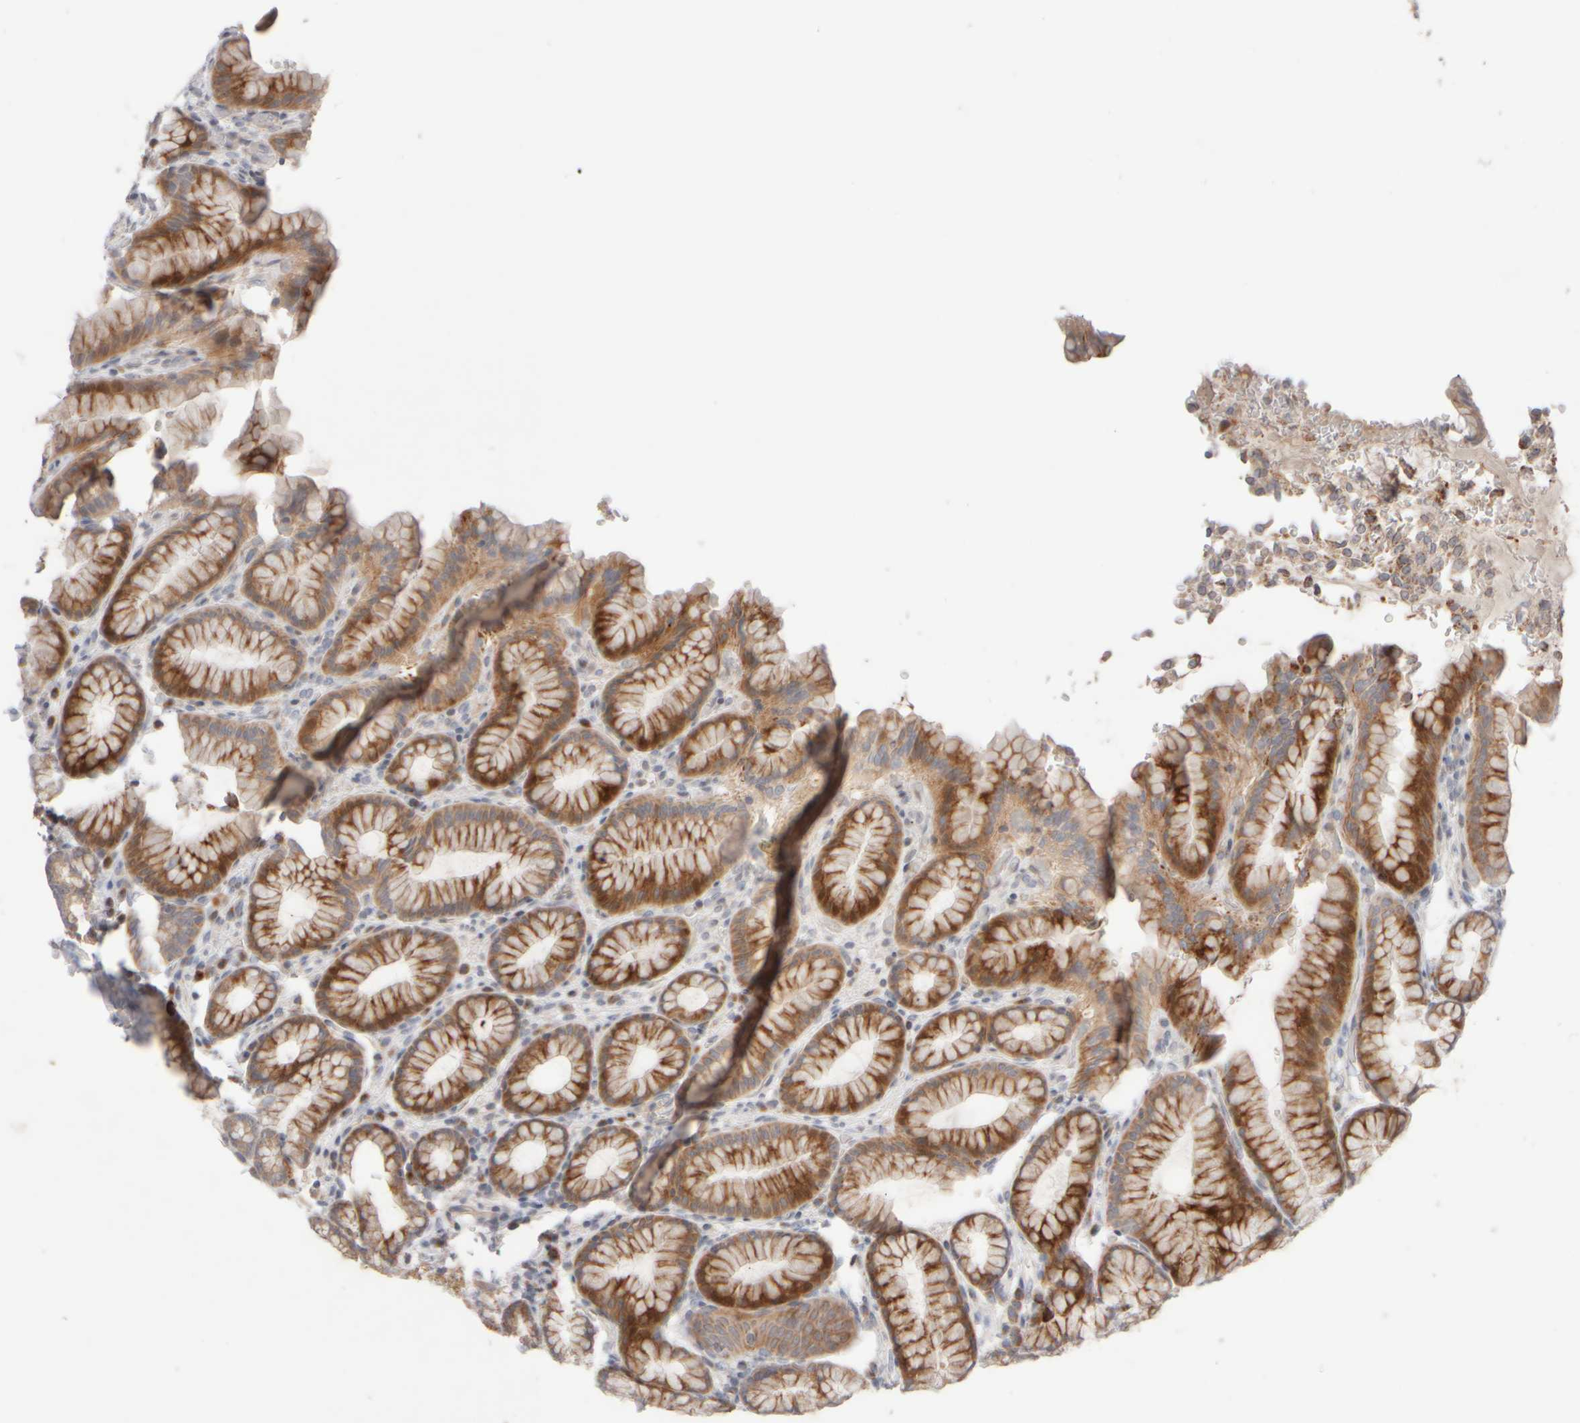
{"staining": {"intensity": "strong", "quantity": ">75%", "location": "cytoplasmic/membranous"}, "tissue": "stomach", "cell_type": "Glandular cells", "image_type": "normal", "snomed": [{"axis": "morphology", "description": "Normal tissue, NOS"}, {"axis": "topography", "description": "Stomach"}], "caption": "Protein expression analysis of normal human stomach reveals strong cytoplasmic/membranous staining in about >75% of glandular cells.", "gene": "CHADL", "patient": {"sex": "male", "age": 42}}